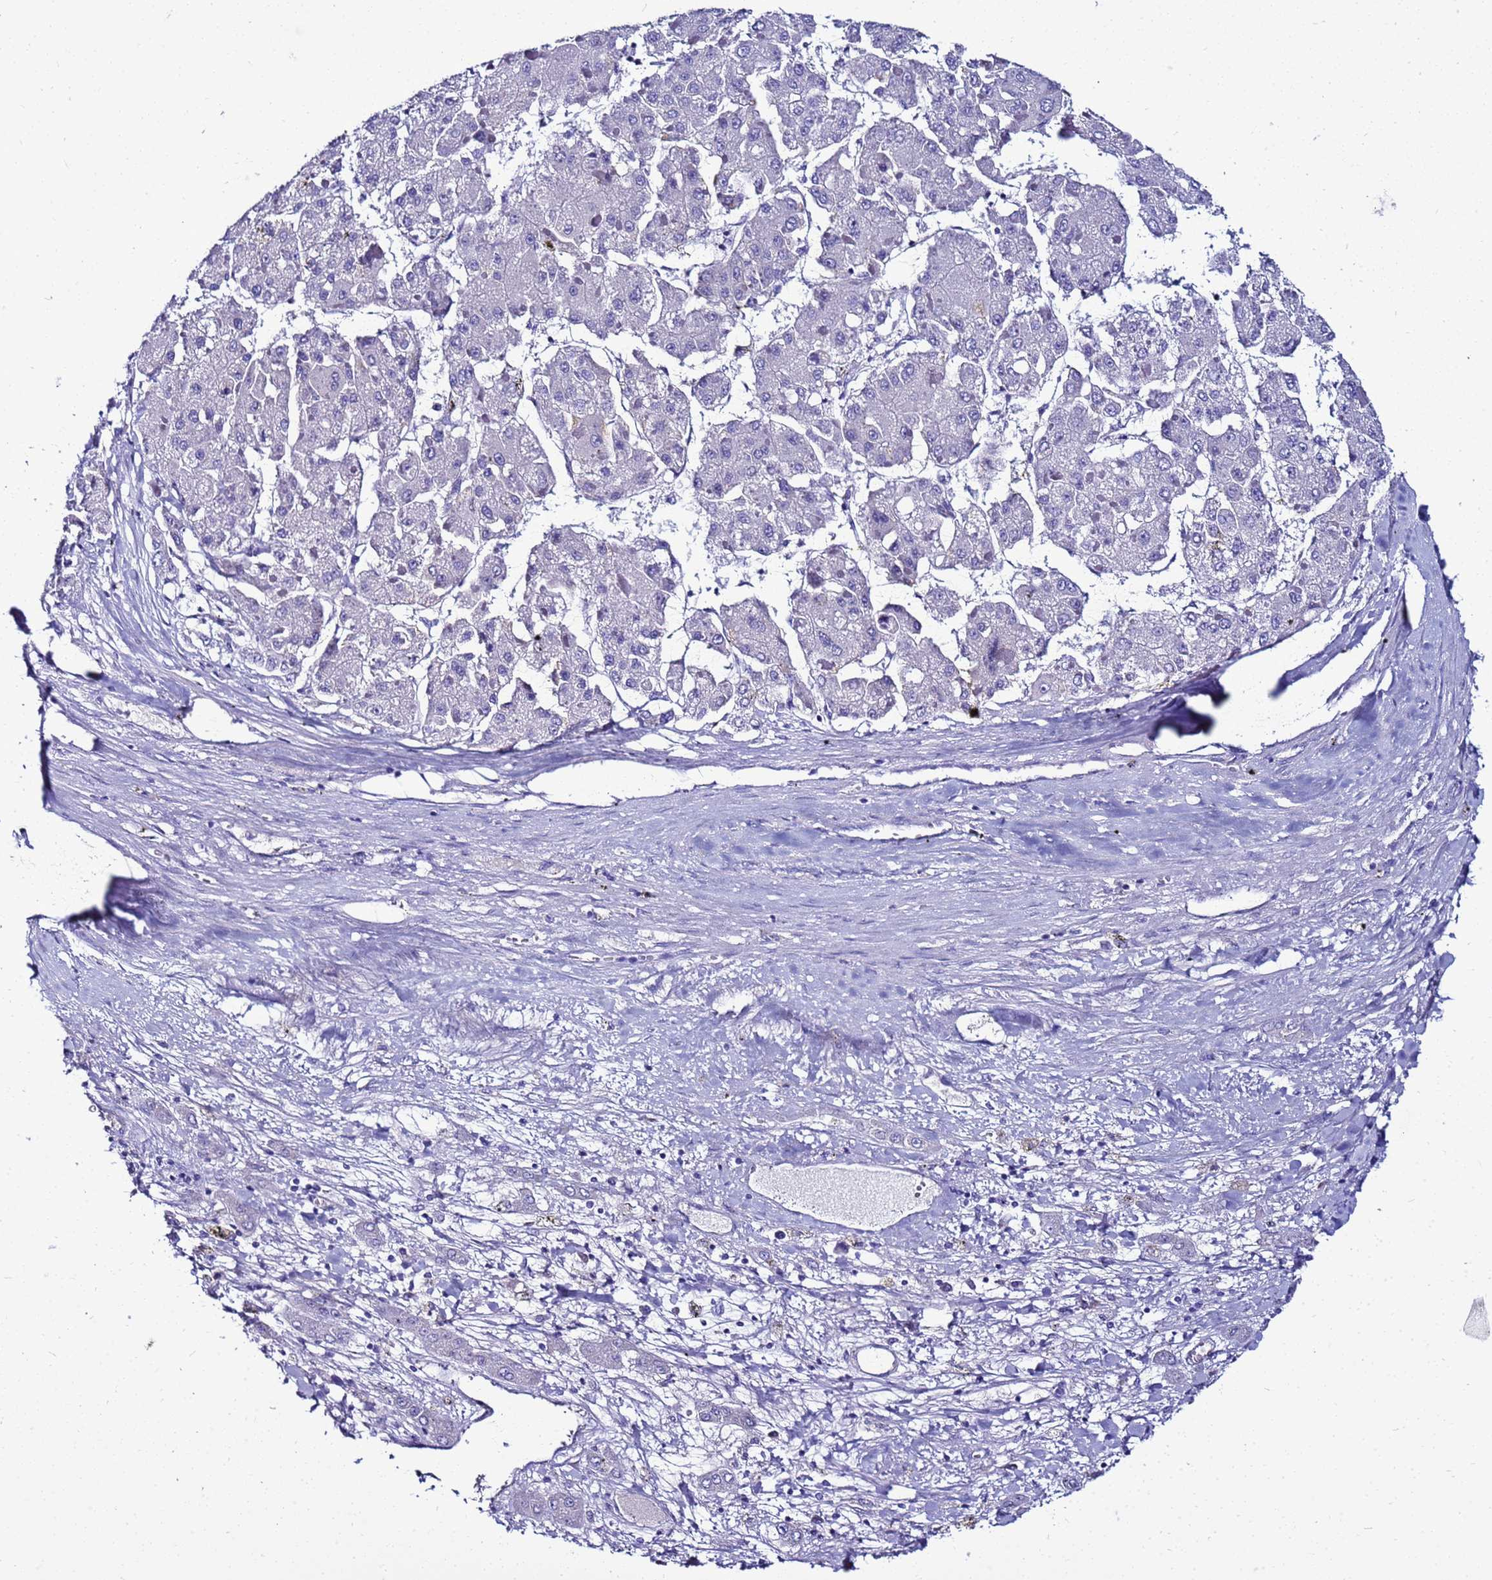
{"staining": {"intensity": "negative", "quantity": "none", "location": "none"}, "tissue": "liver cancer", "cell_type": "Tumor cells", "image_type": "cancer", "snomed": [{"axis": "morphology", "description": "Carcinoma, Hepatocellular, NOS"}, {"axis": "topography", "description": "Liver"}], "caption": "Liver hepatocellular carcinoma was stained to show a protein in brown. There is no significant positivity in tumor cells.", "gene": "SYCN", "patient": {"sex": "female", "age": 73}}